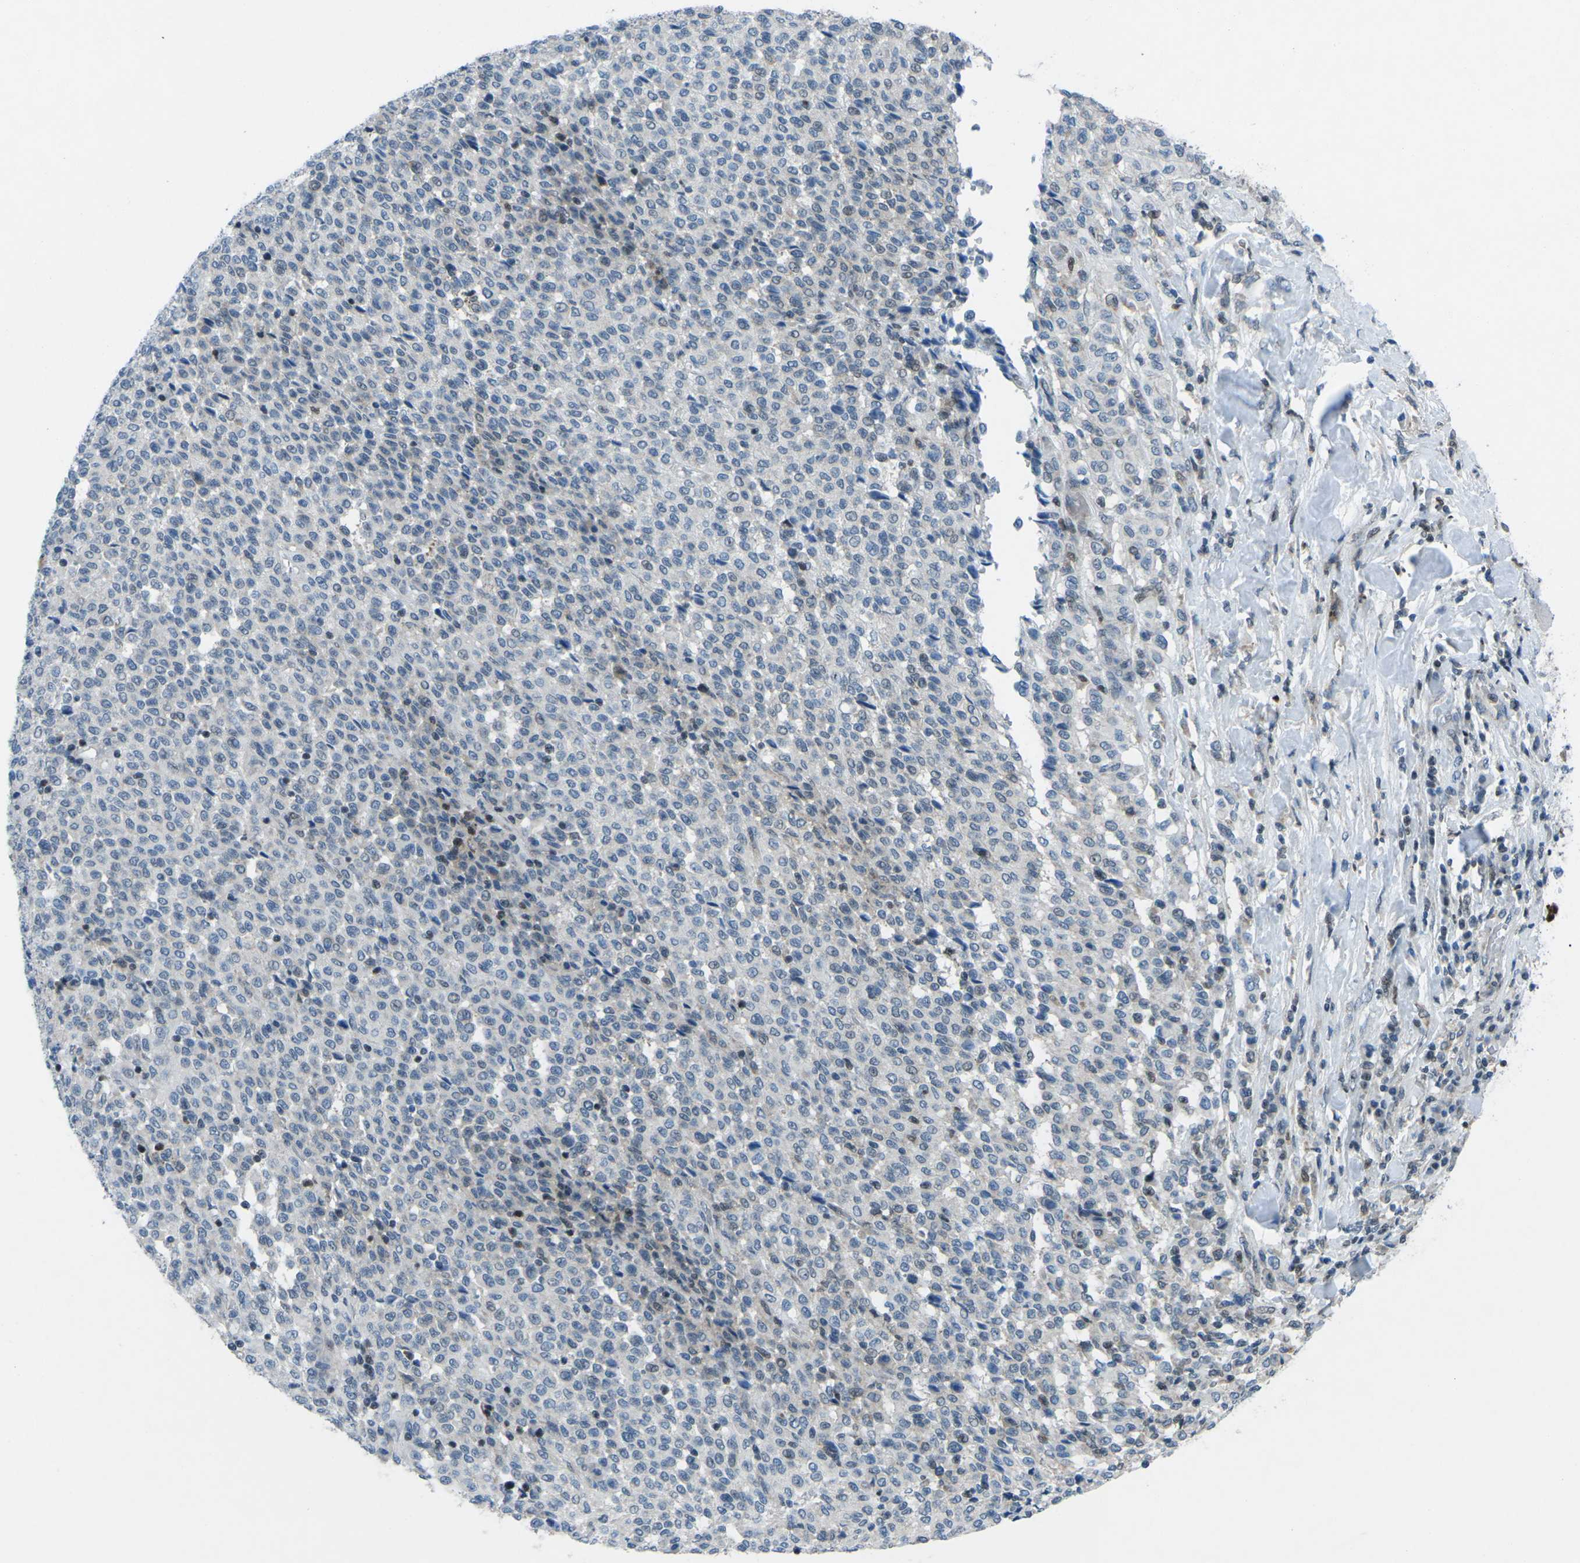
{"staining": {"intensity": "negative", "quantity": "none", "location": "none"}, "tissue": "melanoma", "cell_type": "Tumor cells", "image_type": "cancer", "snomed": [{"axis": "morphology", "description": "Malignant melanoma, Metastatic site"}, {"axis": "topography", "description": "Pancreas"}], "caption": "Immunohistochemistry histopathology image of malignant melanoma (metastatic site) stained for a protein (brown), which exhibits no expression in tumor cells.", "gene": "MBNL1", "patient": {"sex": "female", "age": 30}}